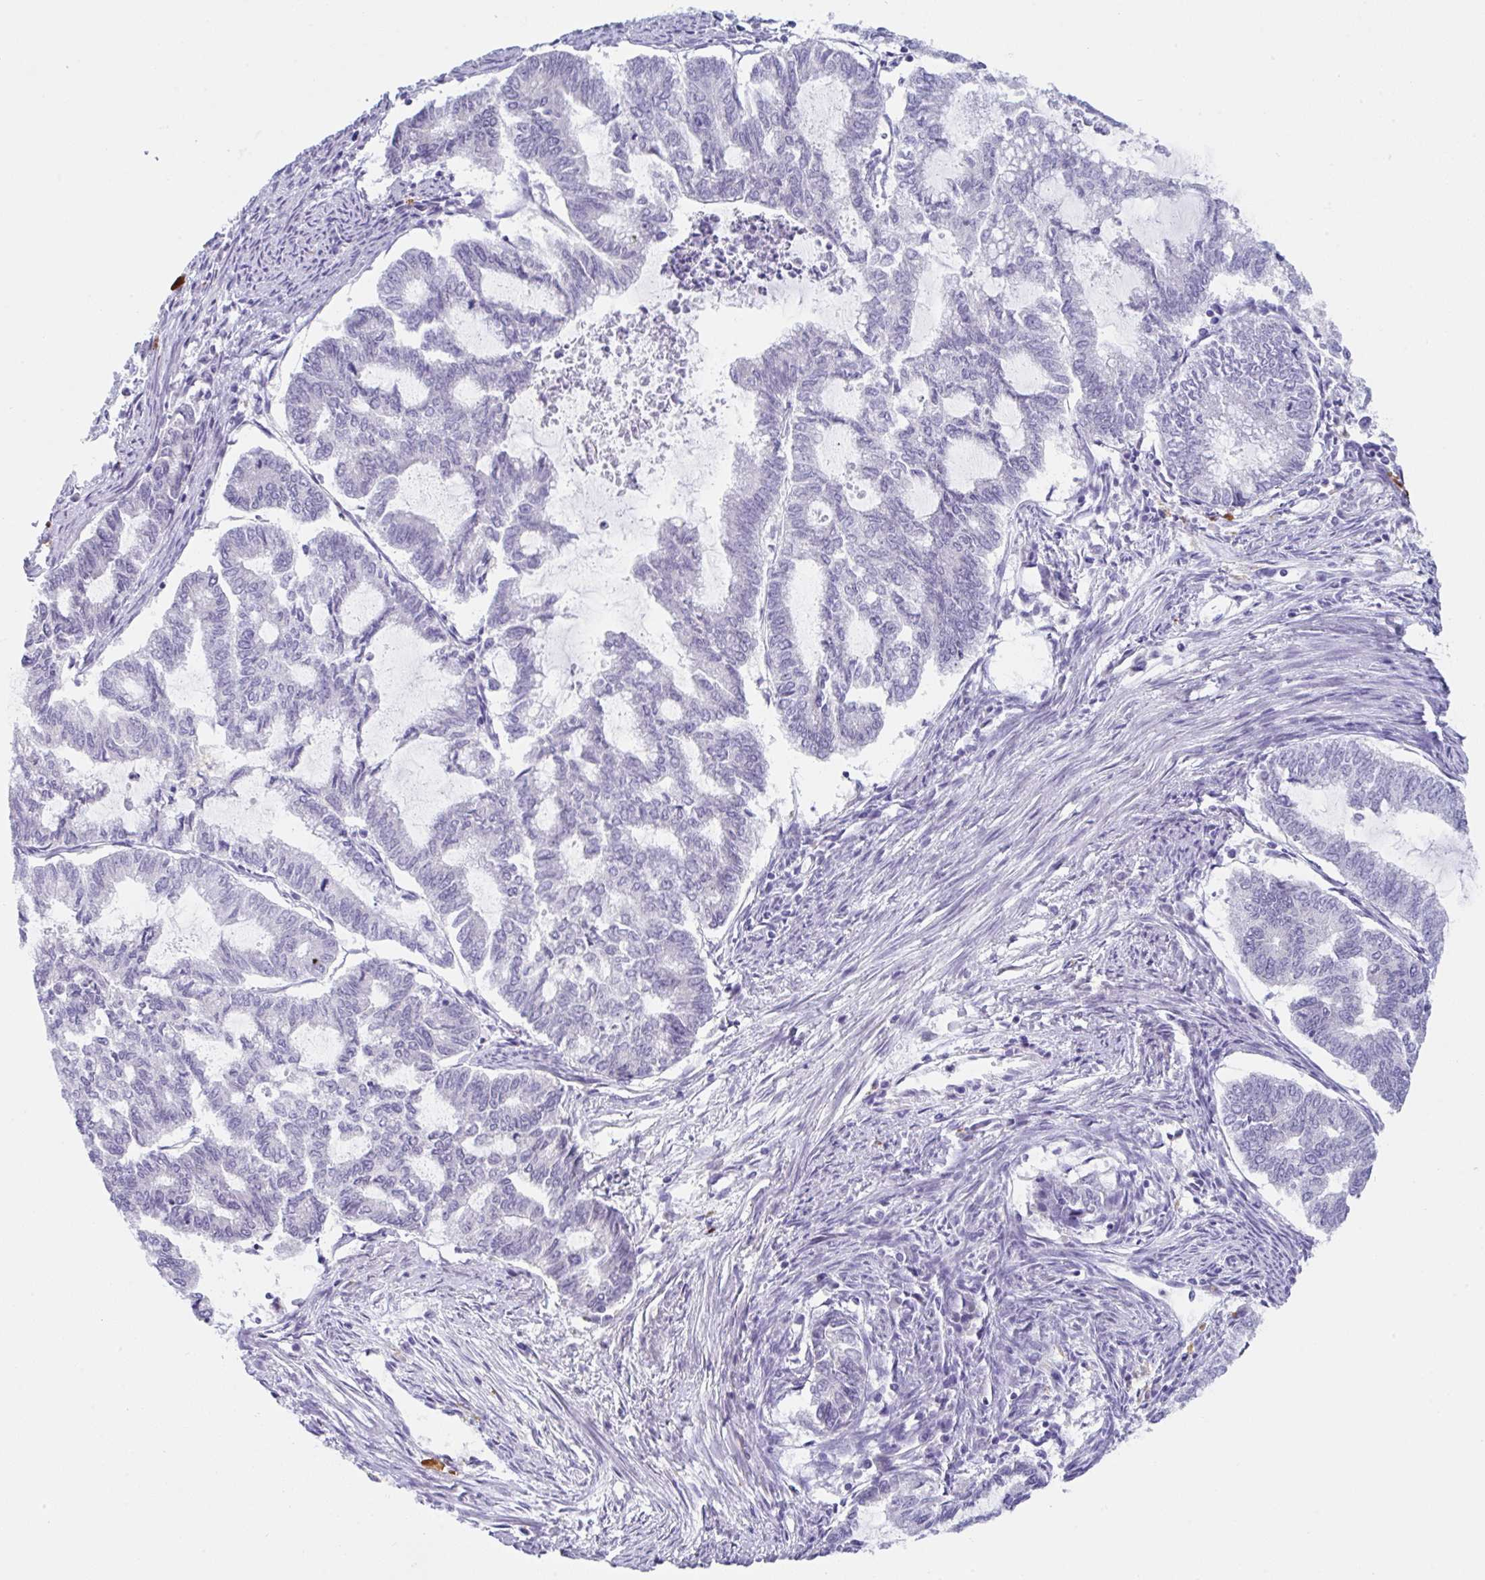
{"staining": {"intensity": "negative", "quantity": "none", "location": "none"}, "tissue": "endometrial cancer", "cell_type": "Tumor cells", "image_type": "cancer", "snomed": [{"axis": "morphology", "description": "Adenocarcinoma, NOS"}, {"axis": "topography", "description": "Endometrium"}], "caption": "Immunohistochemical staining of human endometrial cancer (adenocarcinoma) demonstrates no significant positivity in tumor cells.", "gene": "TRAF4", "patient": {"sex": "female", "age": 79}}